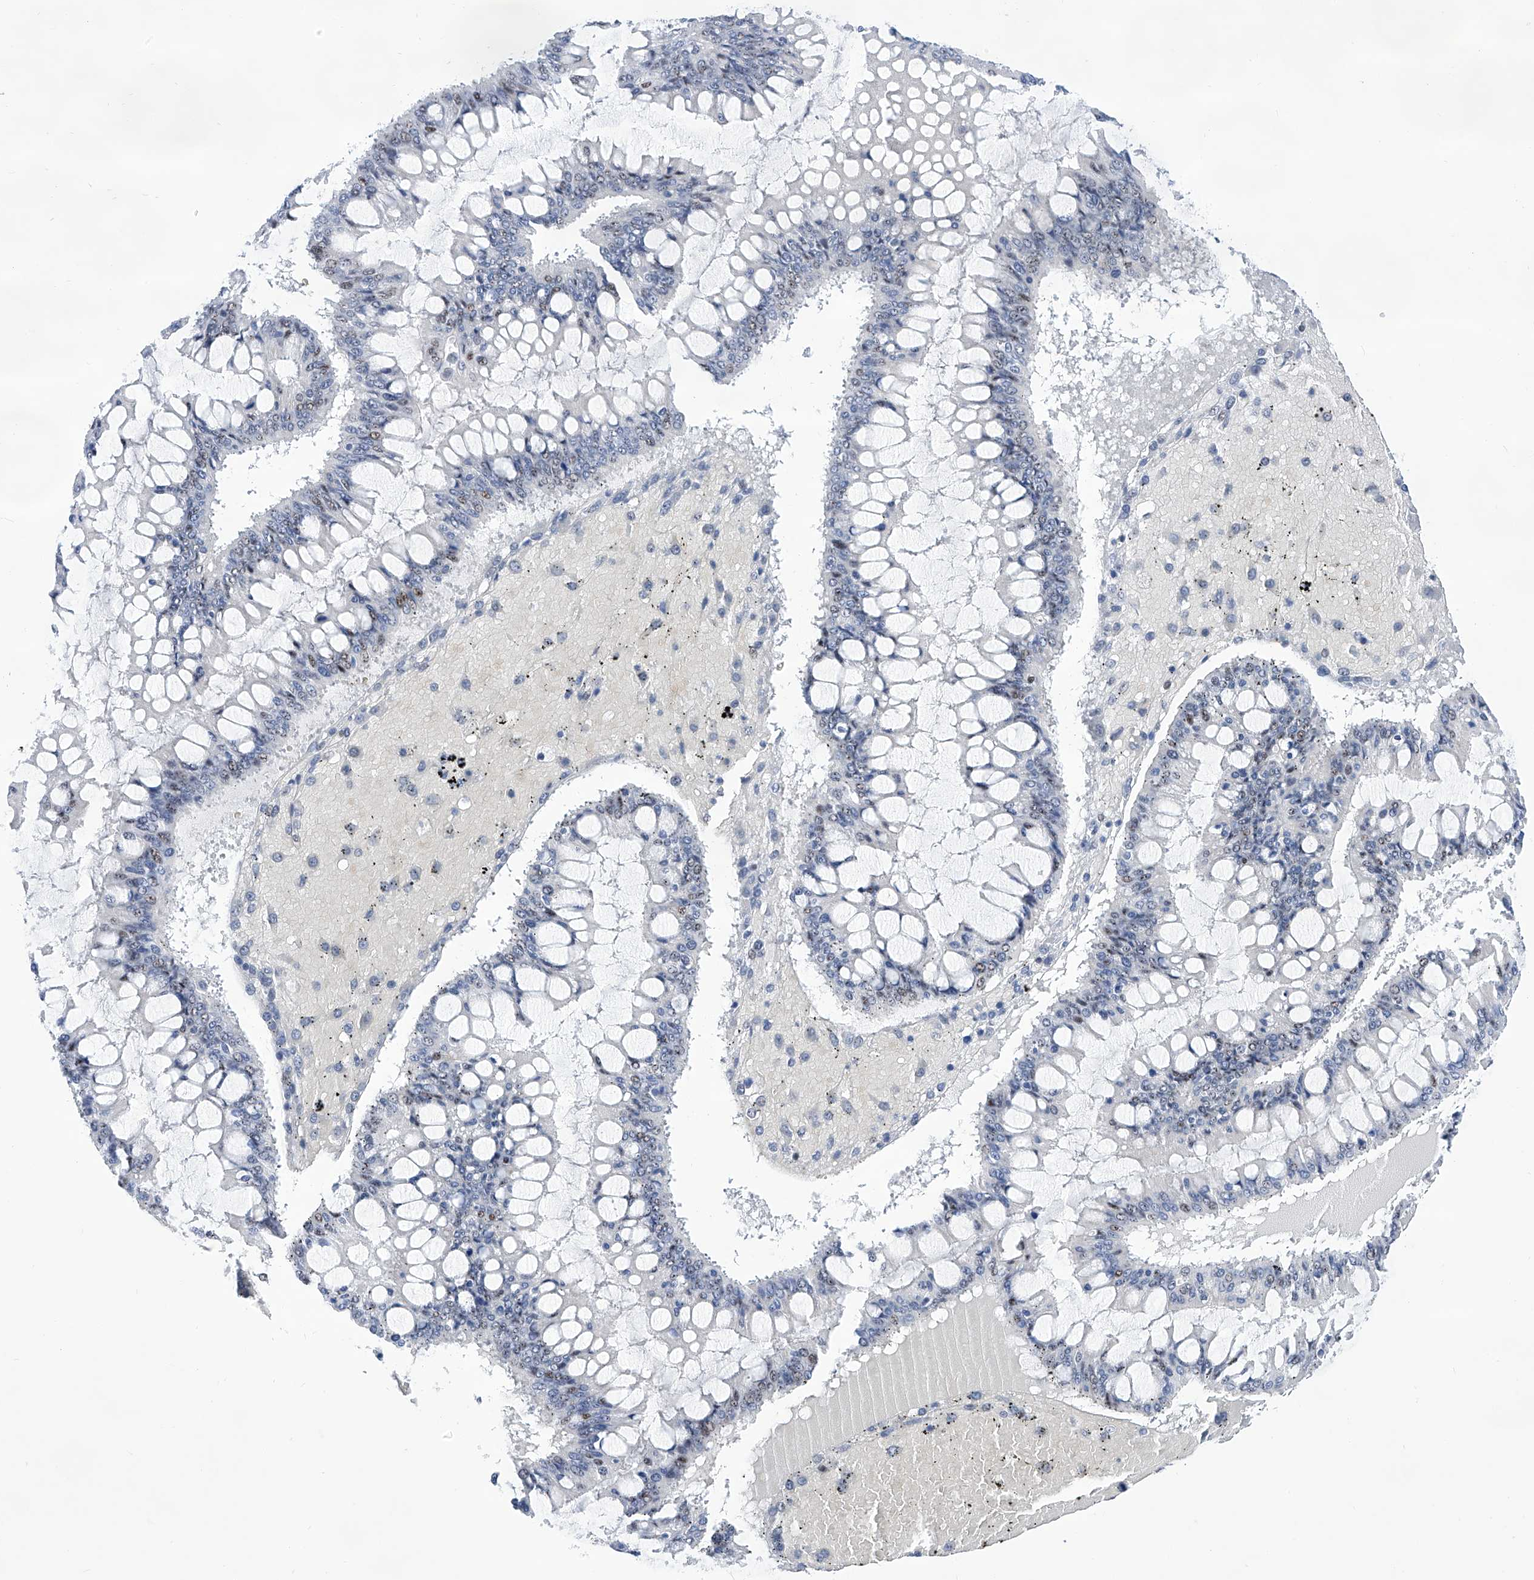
{"staining": {"intensity": "negative", "quantity": "none", "location": "none"}, "tissue": "ovarian cancer", "cell_type": "Tumor cells", "image_type": "cancer", "snomed": [{"axis": "morphology", "description": "Cystadenocarcinoma, mucinous, NOS"}, {"axis": "topography", "description": "Ovary"}], "caption": "DAB (3,3'-diaminobenzidine) immunohistochemical staining of ovarian cancer (mucinous cystadenocarcinoma) displays no significant expression in tumor cells.", "gene": "SART1", "patient": {"sex": "female", "age": 73}}